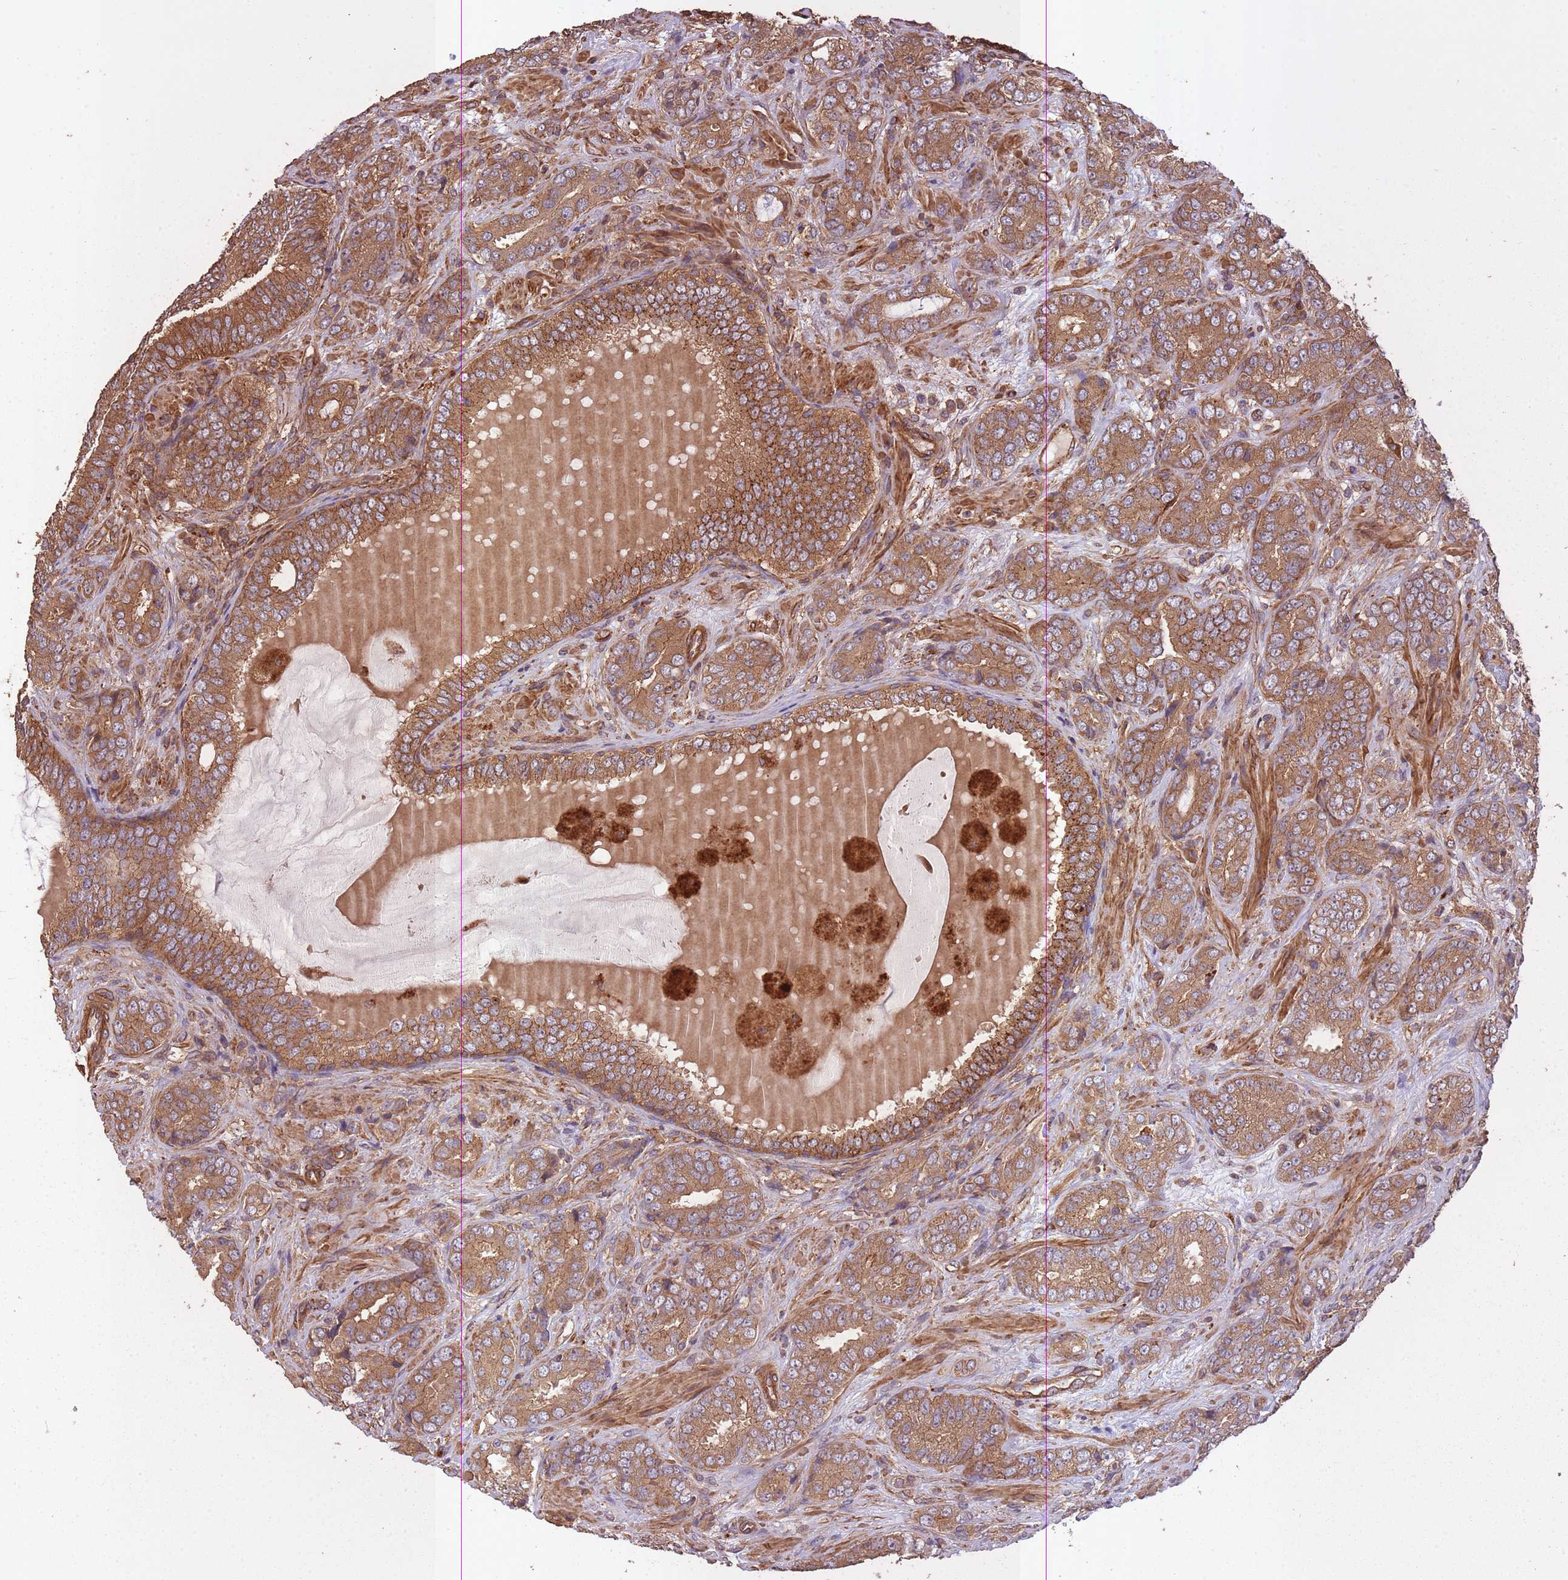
{"staining": {"intensity": "moderate", "quantity": ">75%", "location": "cytoplasmic/membranous"}, "tissue": "prostate cancer", "cell_type": "Tumor cells", "image_type": "cancer", "snomed": [{"axis": "morphology", "description": "Adenocarcinoma, High grade"}, {"axis": "topography", "description": "Prostate"}], "caption": "This micrograph shows immunohistochemistry staining of human high-grade adenocarcinoma (prostate), with medium moderate cytoplasmic/membranous expression in approximately >75% of tumor cells.", "gene": "ARMH3", "patient": {"sex": "male", "age": 71}}